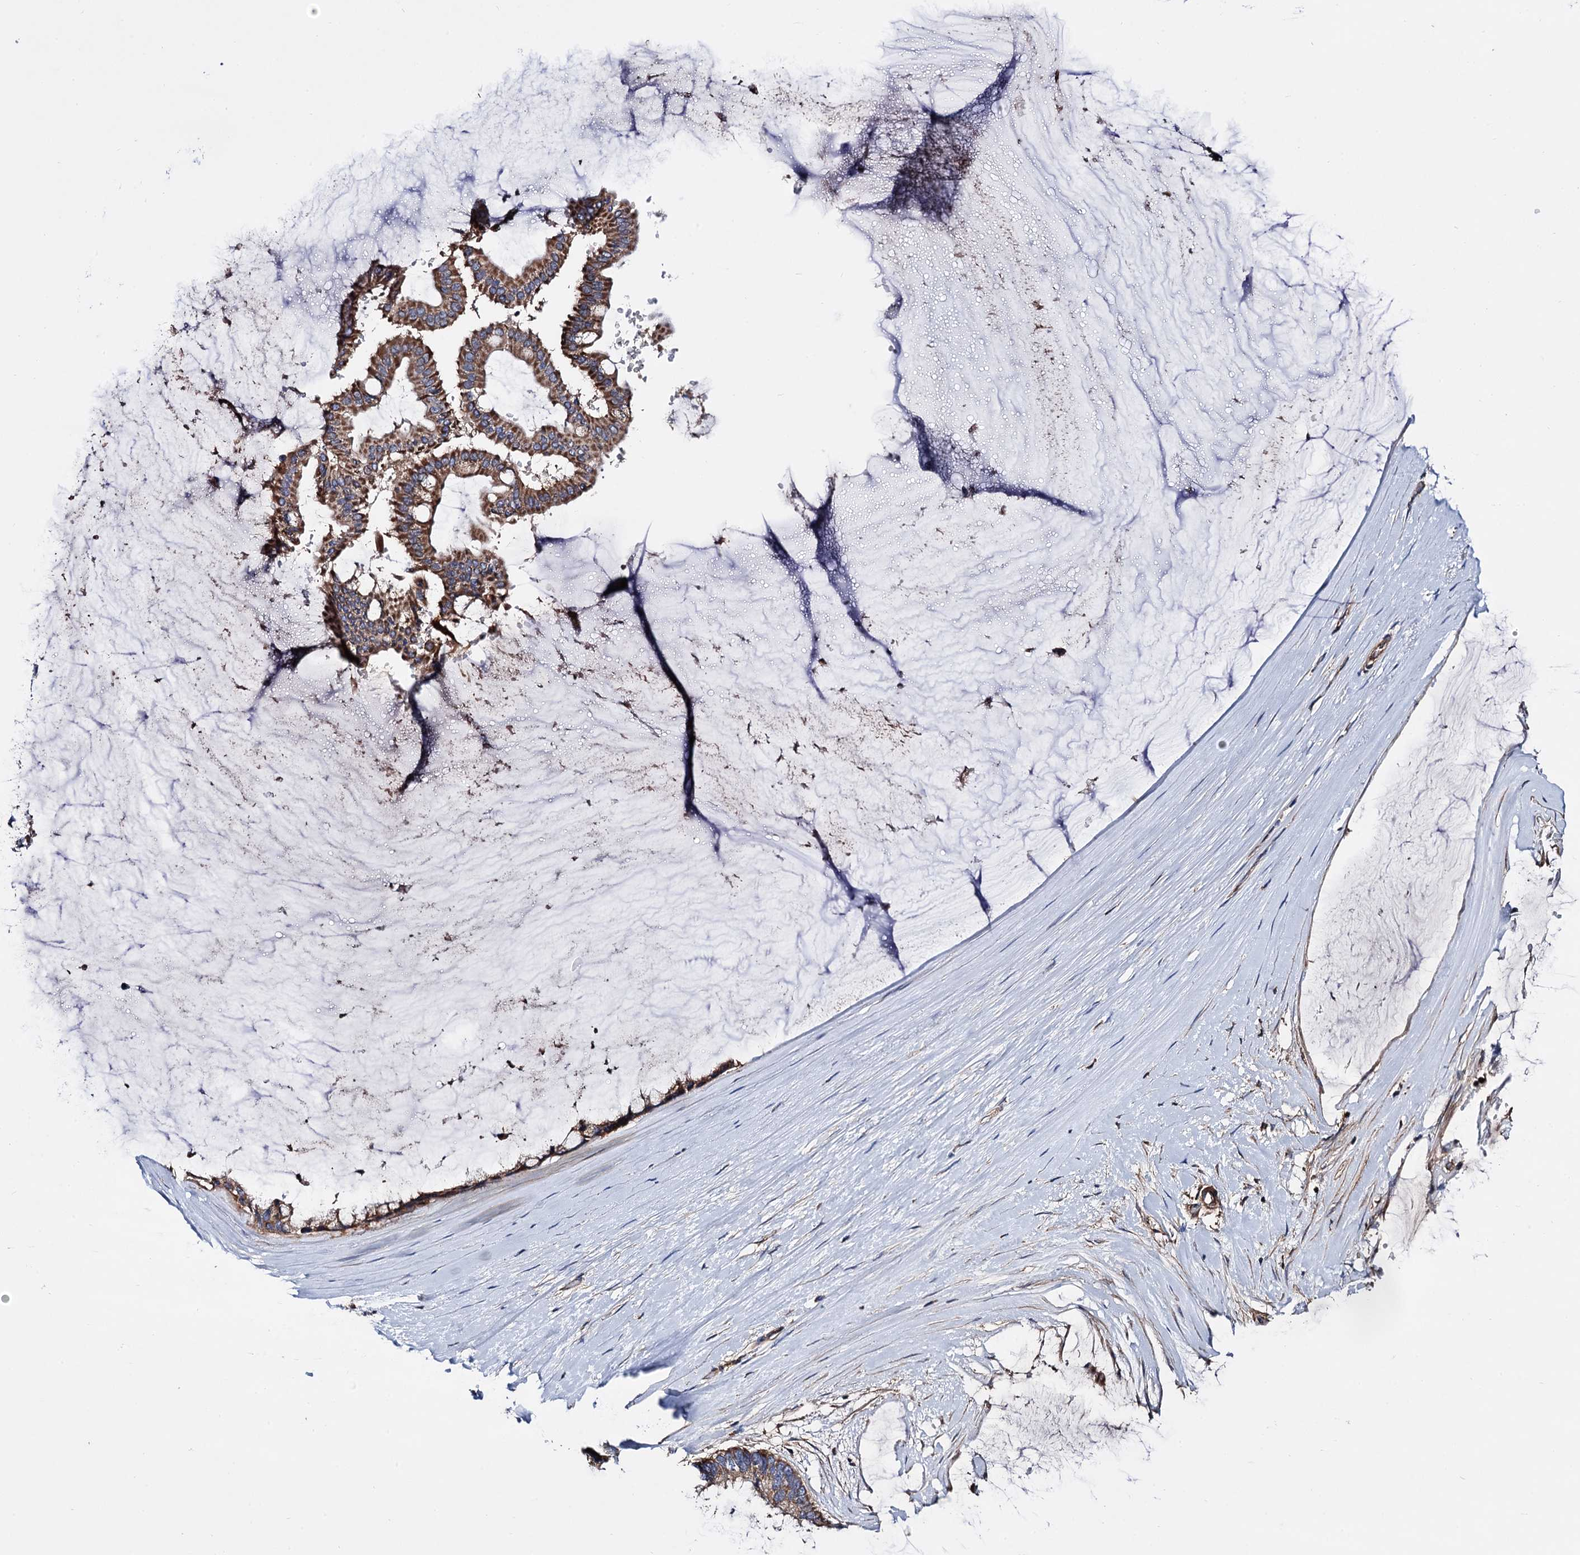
{"staining": {"intensity": "moderate", "quantity": ">75%", "location": "cytoplasmic/membranous"}, "tissue": "ovarian cancer", "cell_type": "Tumor cells", "image_type": "cancer", "snomed": [{"axis": "morphology", "description": "Cystadenocarcinoma, mucinous, NOS"}, {"axis": "topography", "description": "Ovary"}], "caption": "Tumor cells exhibit medium levels of moderate cytoplasmic/membranous expression in approximately >75% of cells in ovarian cancer. (DAB IHC with brightfield microscopy, high magnification).", "gene": "IQCH", "patient": {"sex": "female", "age": 39}}